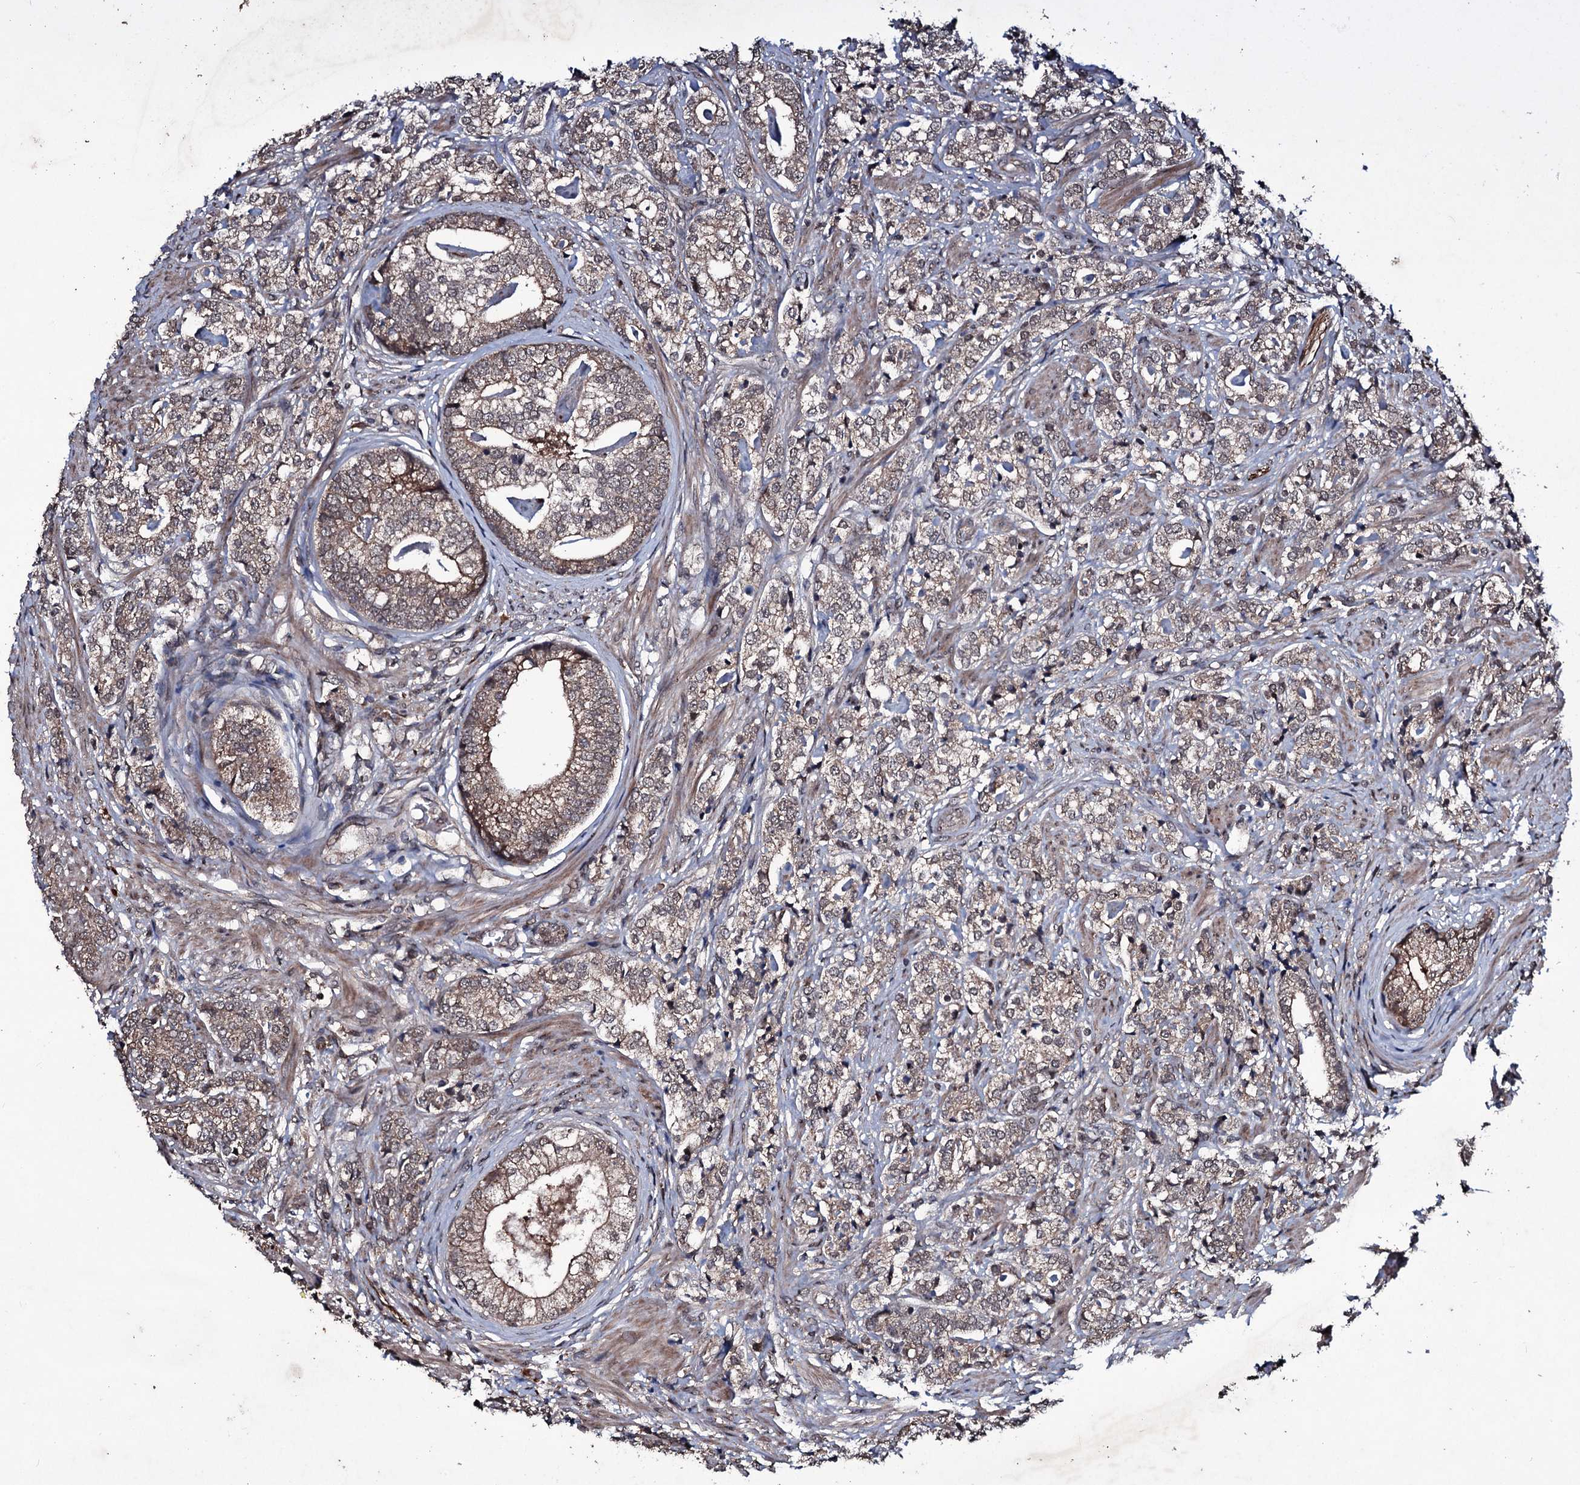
{"staining": {"intensity": "moderate", "quantity": "25%-75%", "location": "cytoplasmic/membranous"}, "tissue": "prostate cancer", "cell_type": "Tumor cells", "image_type": "cancer", "snomed": [{"axis": "morphology", "description": "Adenocarcinoma, High grade"}, {"axis": "topography", "description": "Prostate"}], "caption": "Immunohistochemical staining of prostate cancer (high-grade adenocarcinoma) exhibits medium levels of moderate cytoplasmic/membranous positivity in about 25%-75% of tumor cells.", "gene": "MRPS31", "patient": {"sex": "male", "age": 69}}